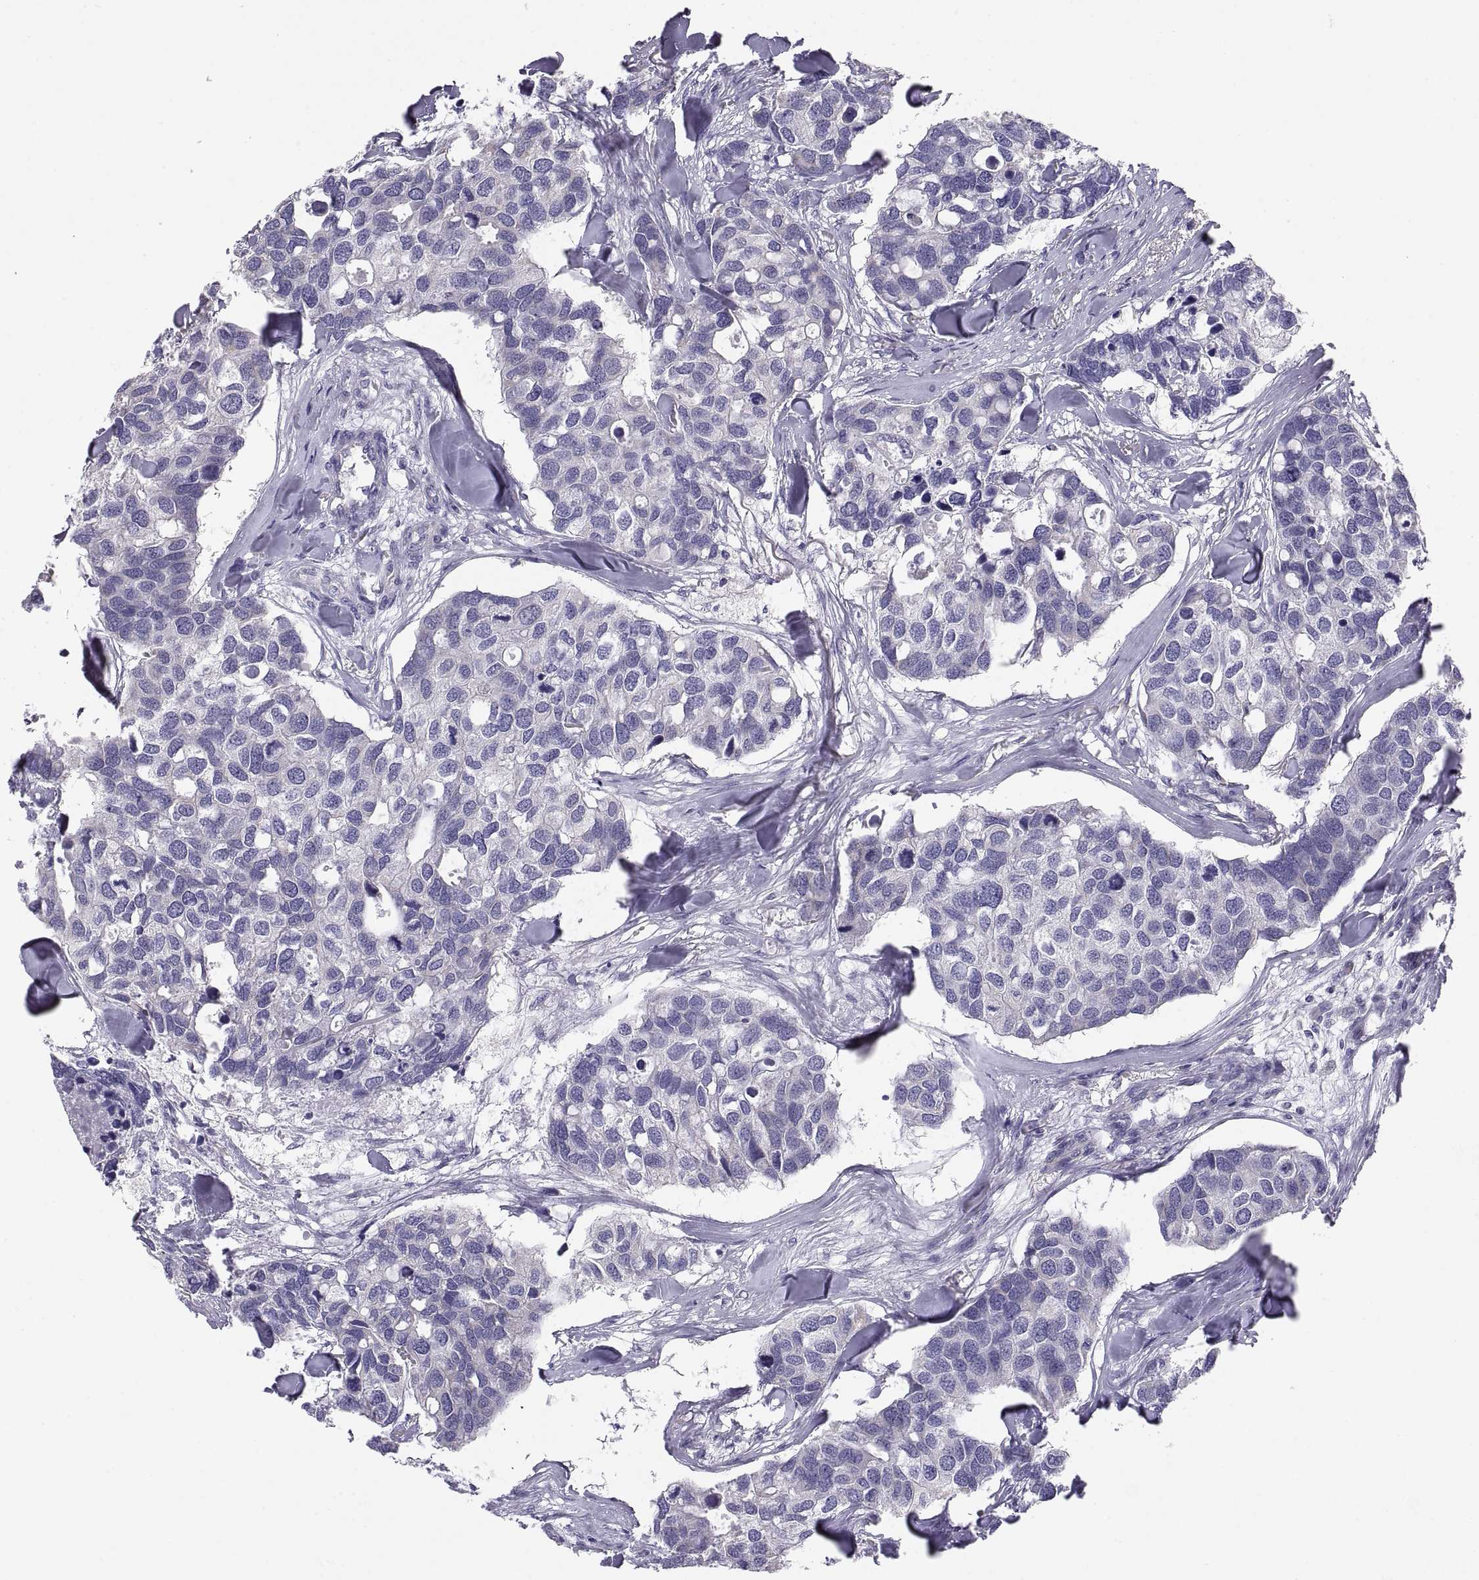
{"staining": {"intensity": "negative", "quantity": "none", "location": "none"}, "tissue": "breast cancer", "cell_type": "Tumor cells", "image_type": "cancer", "snomed": [{"axis": "morphology", "description": "Duct carcinoma"}, {"axis": "topography", "description": "Breast"}], "caption": "Immunohistochemical staining of human breast infiltrating ductal carcinoma displays no significant expression in tumor cells.", "gene": "TNNC1", "patient": {"sex": "female", "age": 83}}